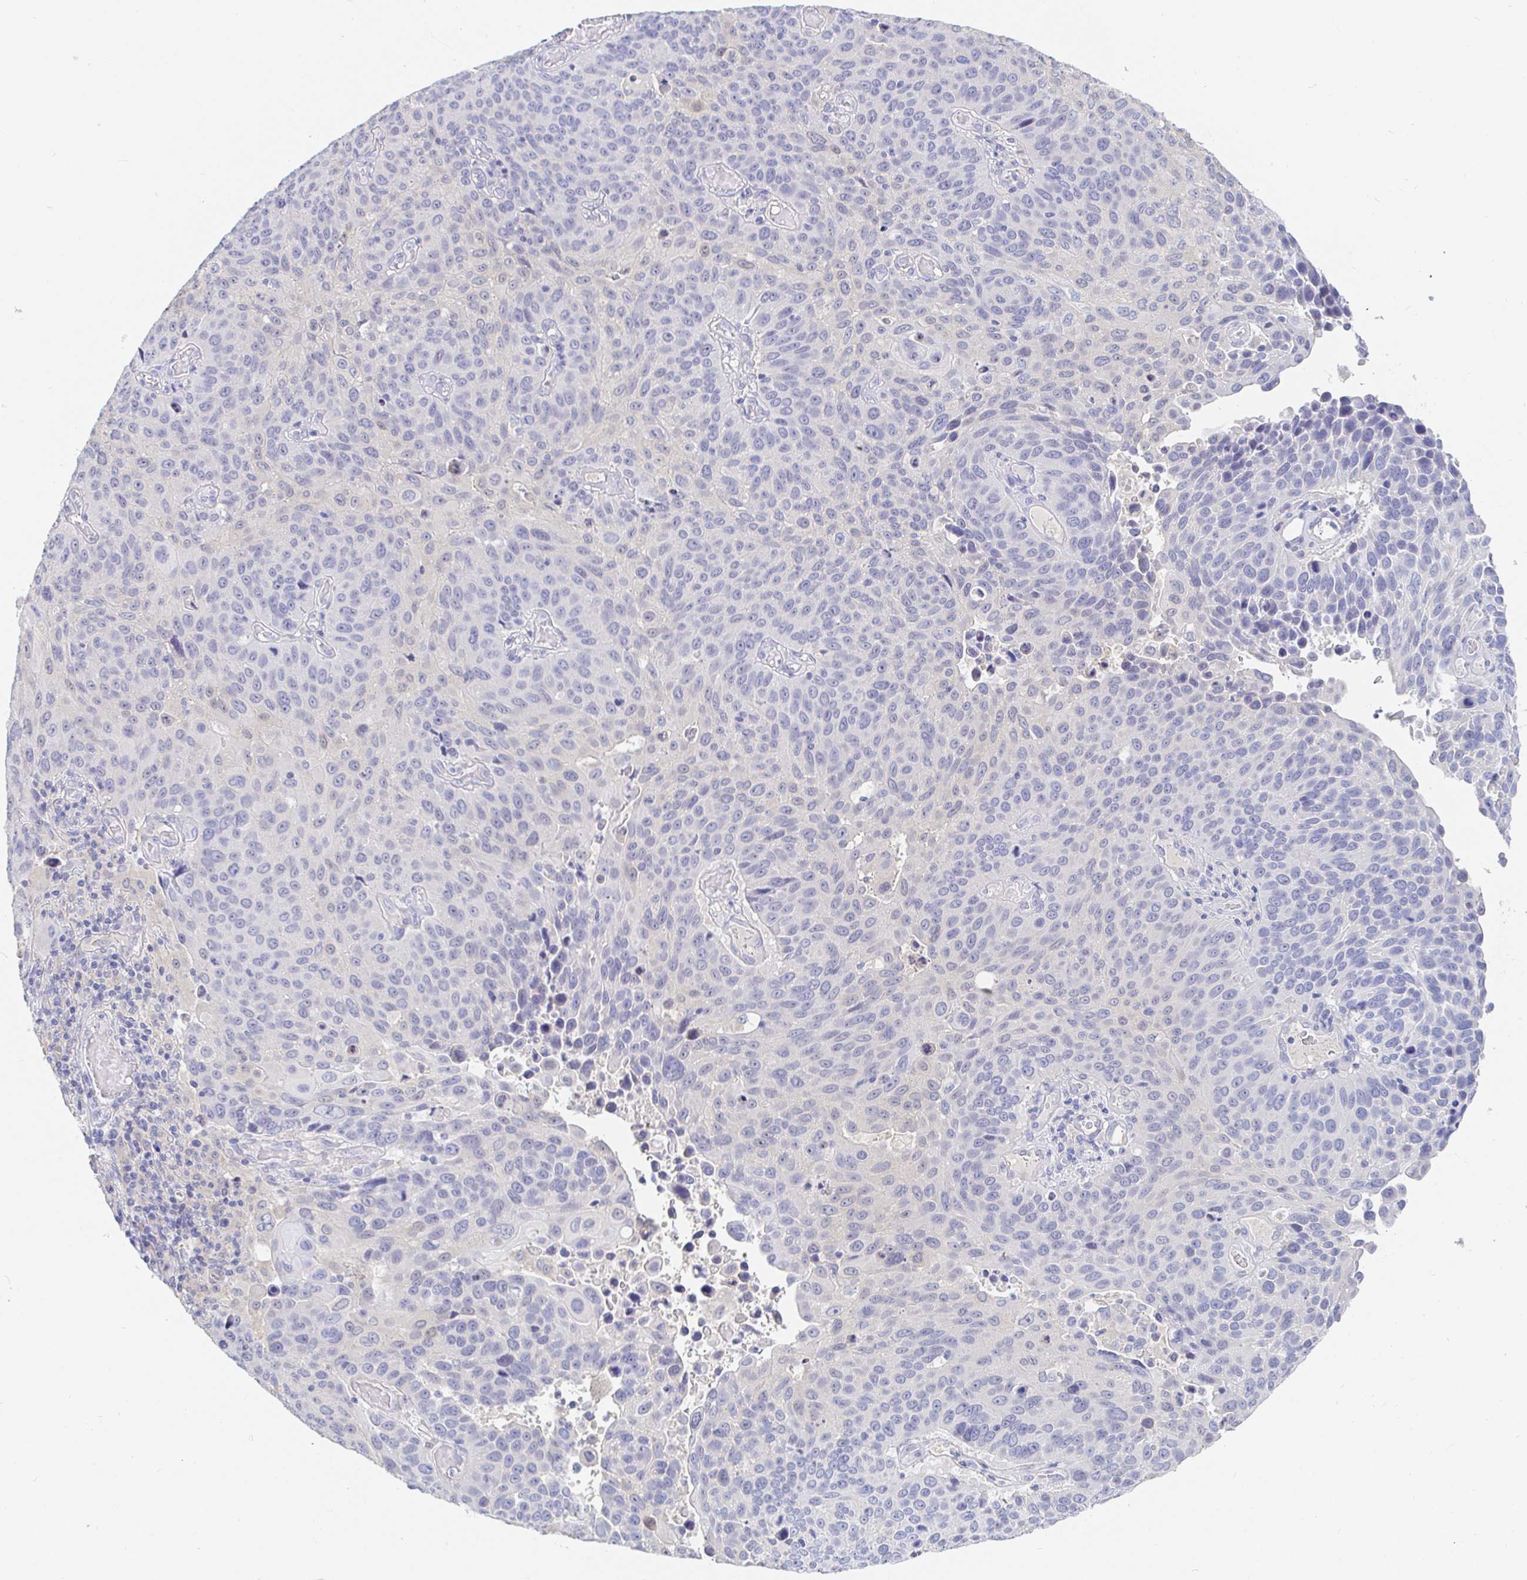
{"staining": {"intensity": "negative", "quantity": "none", "location": "none"}, "tissue": "lung cancer", "cell_type": "Tumor cells", "image_type": "cancer", "snomed": [{"axis": "morphology", "description": "Squamous cell carcinoma, NOS"}, {"axis": "topography", "description": "Lung"}], "caption": "A high-resolution histopathology image shows immunohistochemistry (IHC) staining of lung cancer, which reveals no significant positivity in tumor cells.", "gene": "PDE6B", "patient": {"sex": "male", "age": 68}}